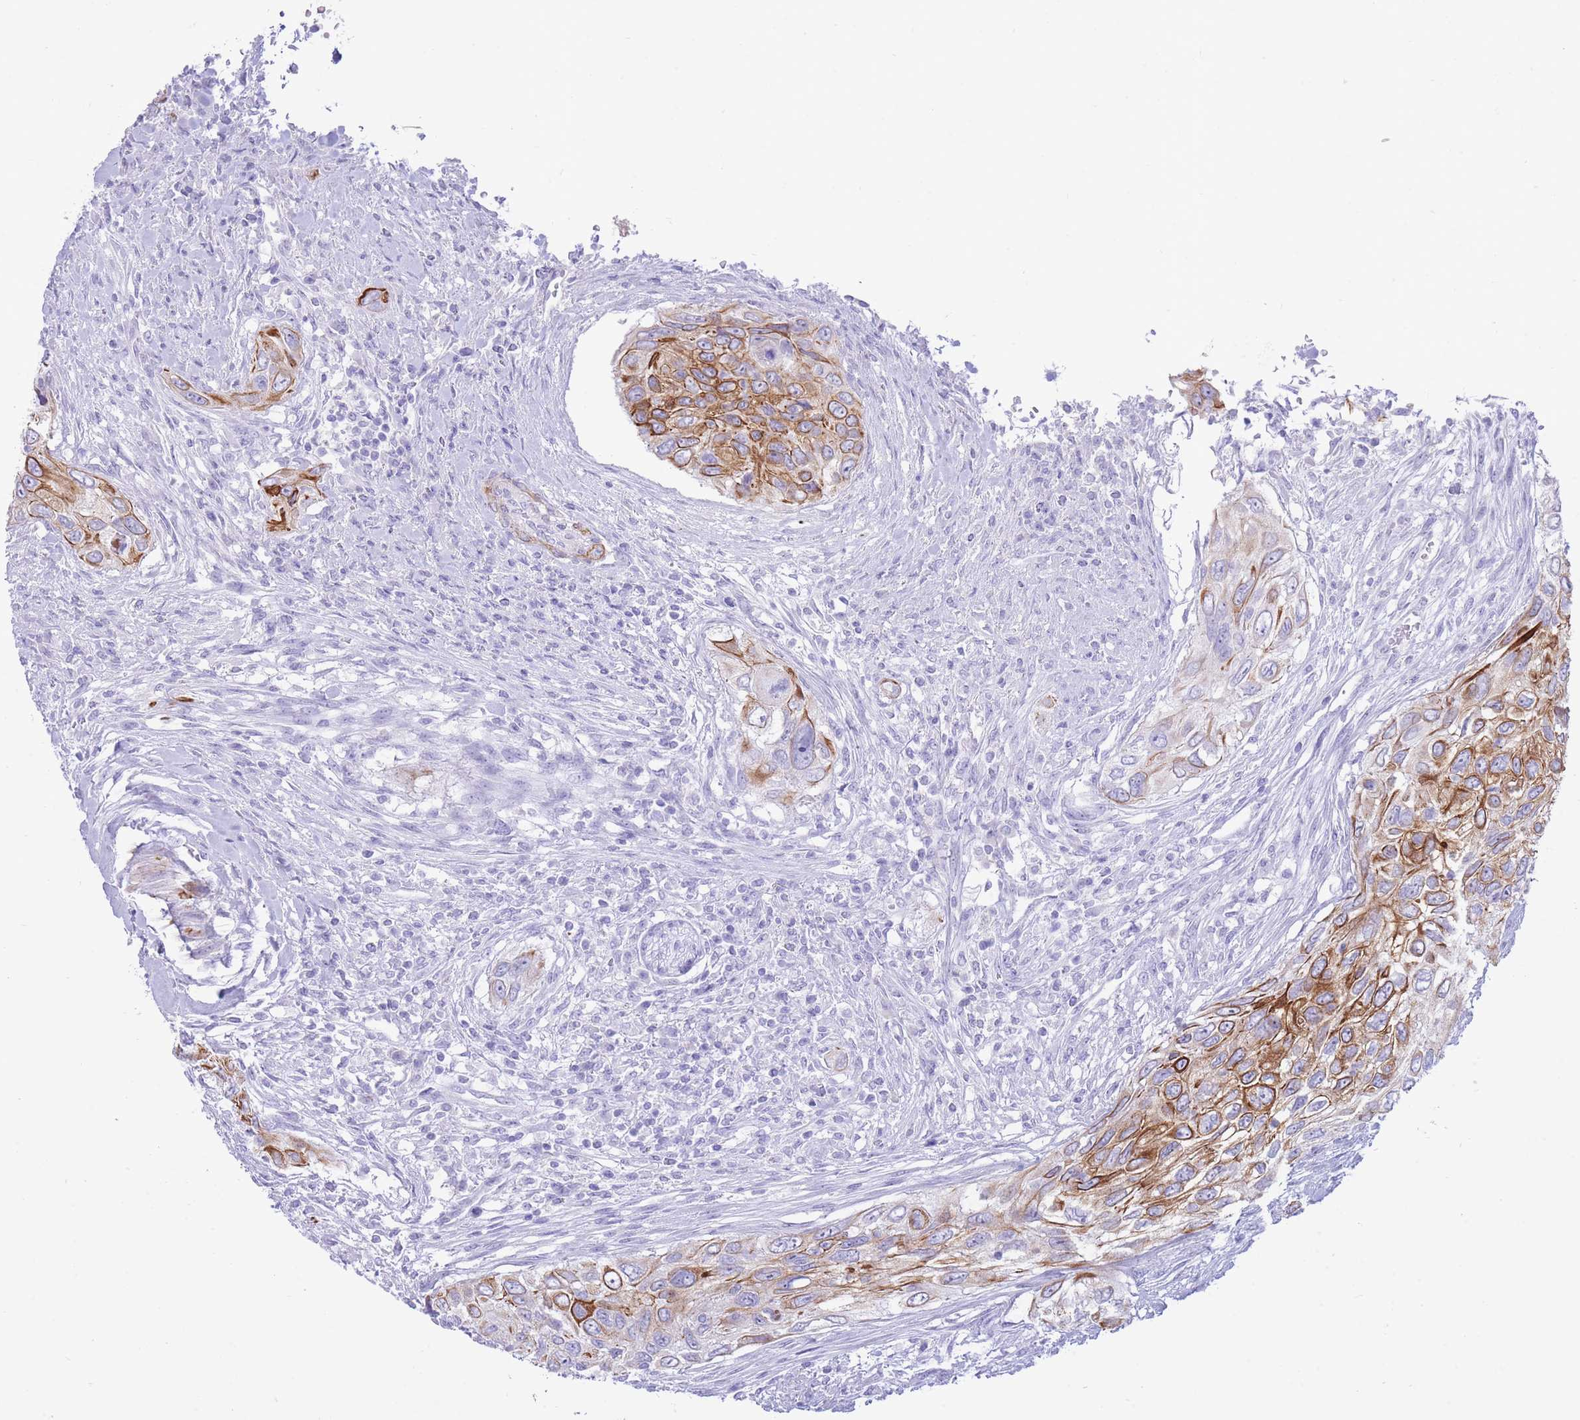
{"staining": {"intensity": "moderate", "quantity": "25%-75%", "location": "cytoplasmic/membranous"}, "tissue": "urothelial cancer", "cell_type": "Tumor cells", "image_type": "cancer", "snomed": [{"axis": "morphology", "description": "Urothelial carcinoma, High grade"}, {"axis": "topography", "description": "Urinary bladder"}], "caption": "Moderate cytoplasmic/membranous positivity for a protein is identified in approximately 25%-75% of tumor cells of high-grade urothelial carcinoma using immunohistochemistry (IHC).", "gene": "VWA8", "patient": {"sex": "female", "age": 60}}